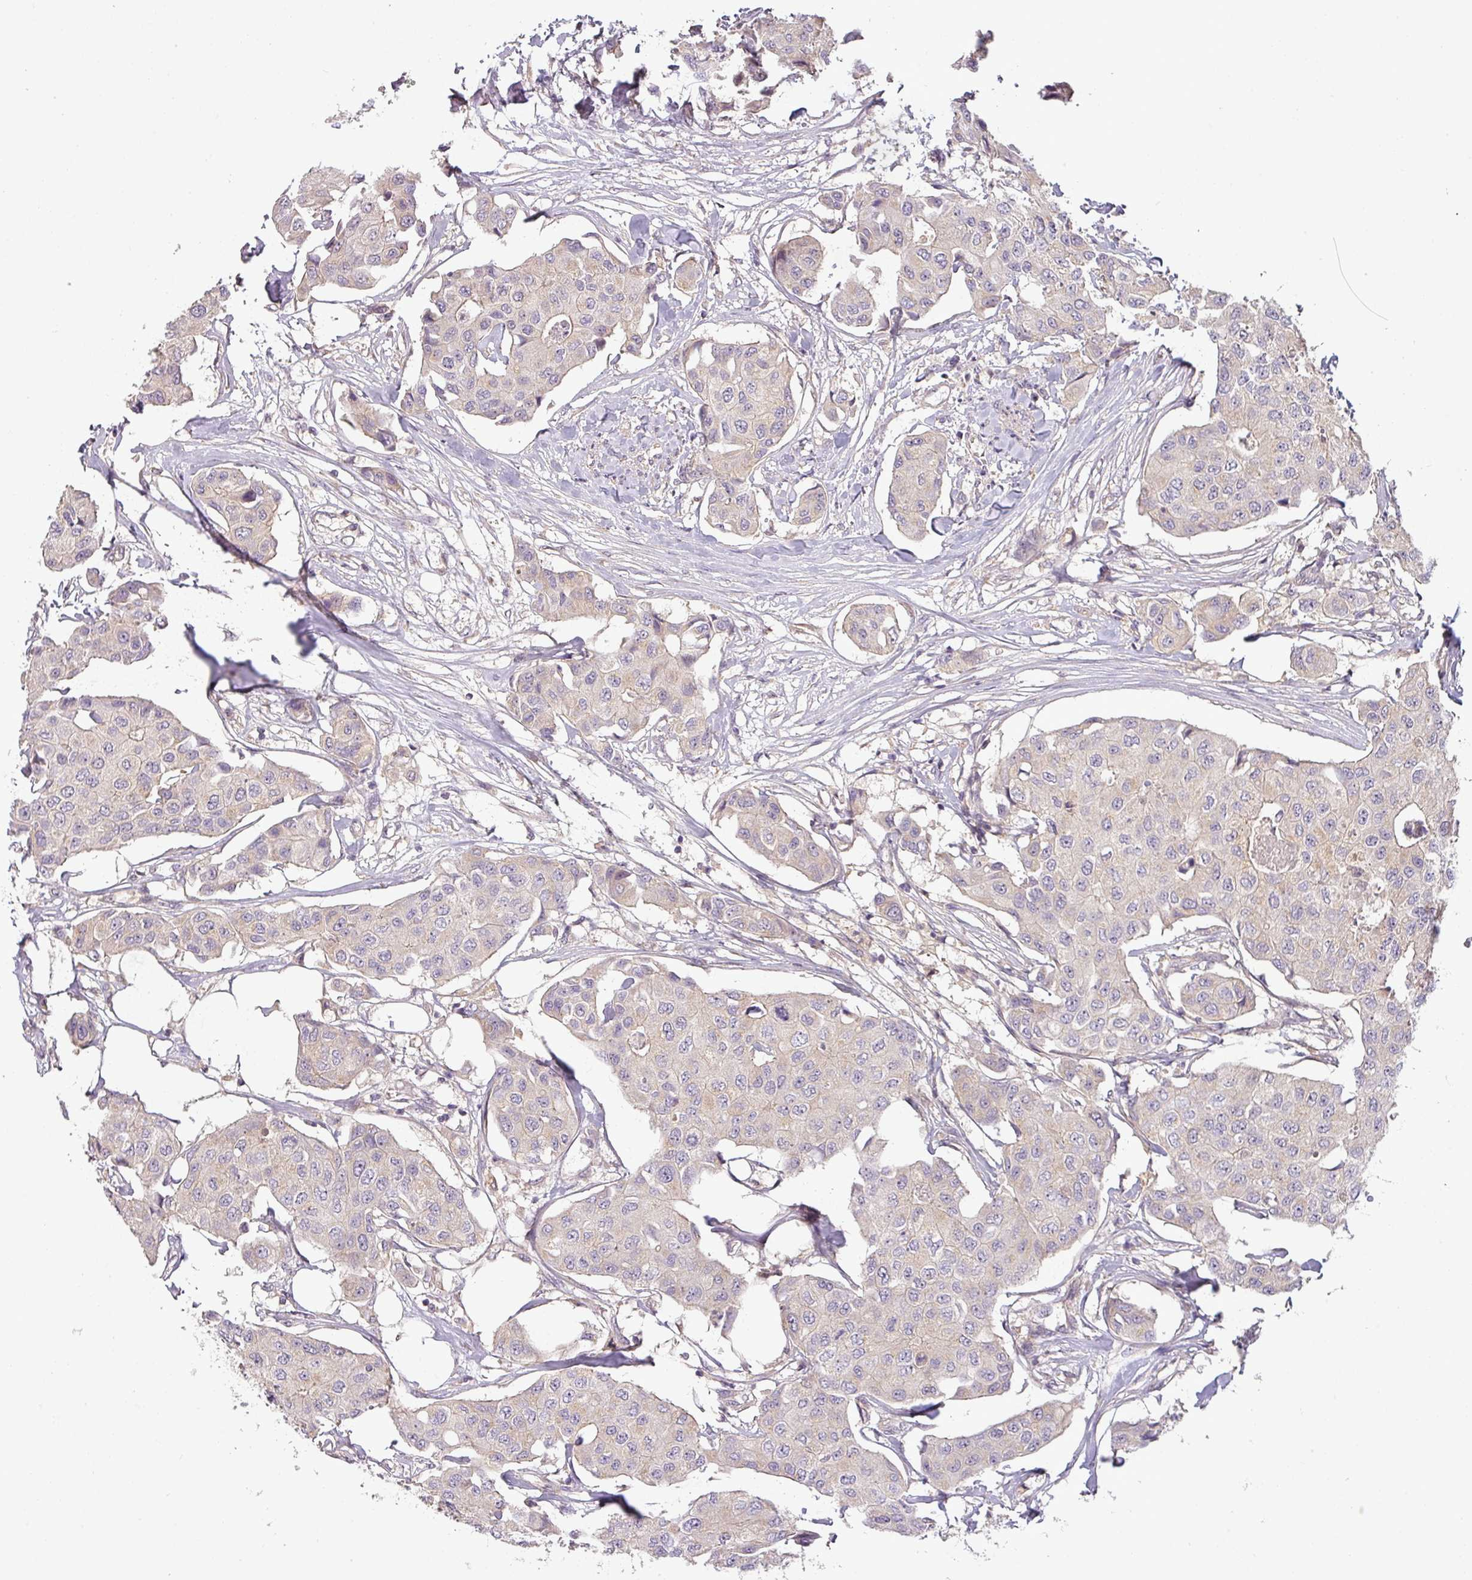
{"staining": {"intensity": "weak", "quantity": "<25%", "location": "cytoplasmic/membranous"}, "tissue": "breast cancer", "cell_type": "Tumor cells", "image_type": "cancer", "snomed": [{"axis": "morphology", "description": "Duct carcinoma"}, {"axis": "topography", "description": "Breast"}, {"axis": "topography", "description": "Lymph node"}], "caption": "Tumor cells are negative for protein expression in human breast infiltrating ductal carcinoma. The staining was performed using DAB to visualize the protein expression in brown, while the nuclei were stained in blue with hematoxylin (Magnification: 20x).", "gene": "NIN", "patient": {"sex": "female", "age": 80}}